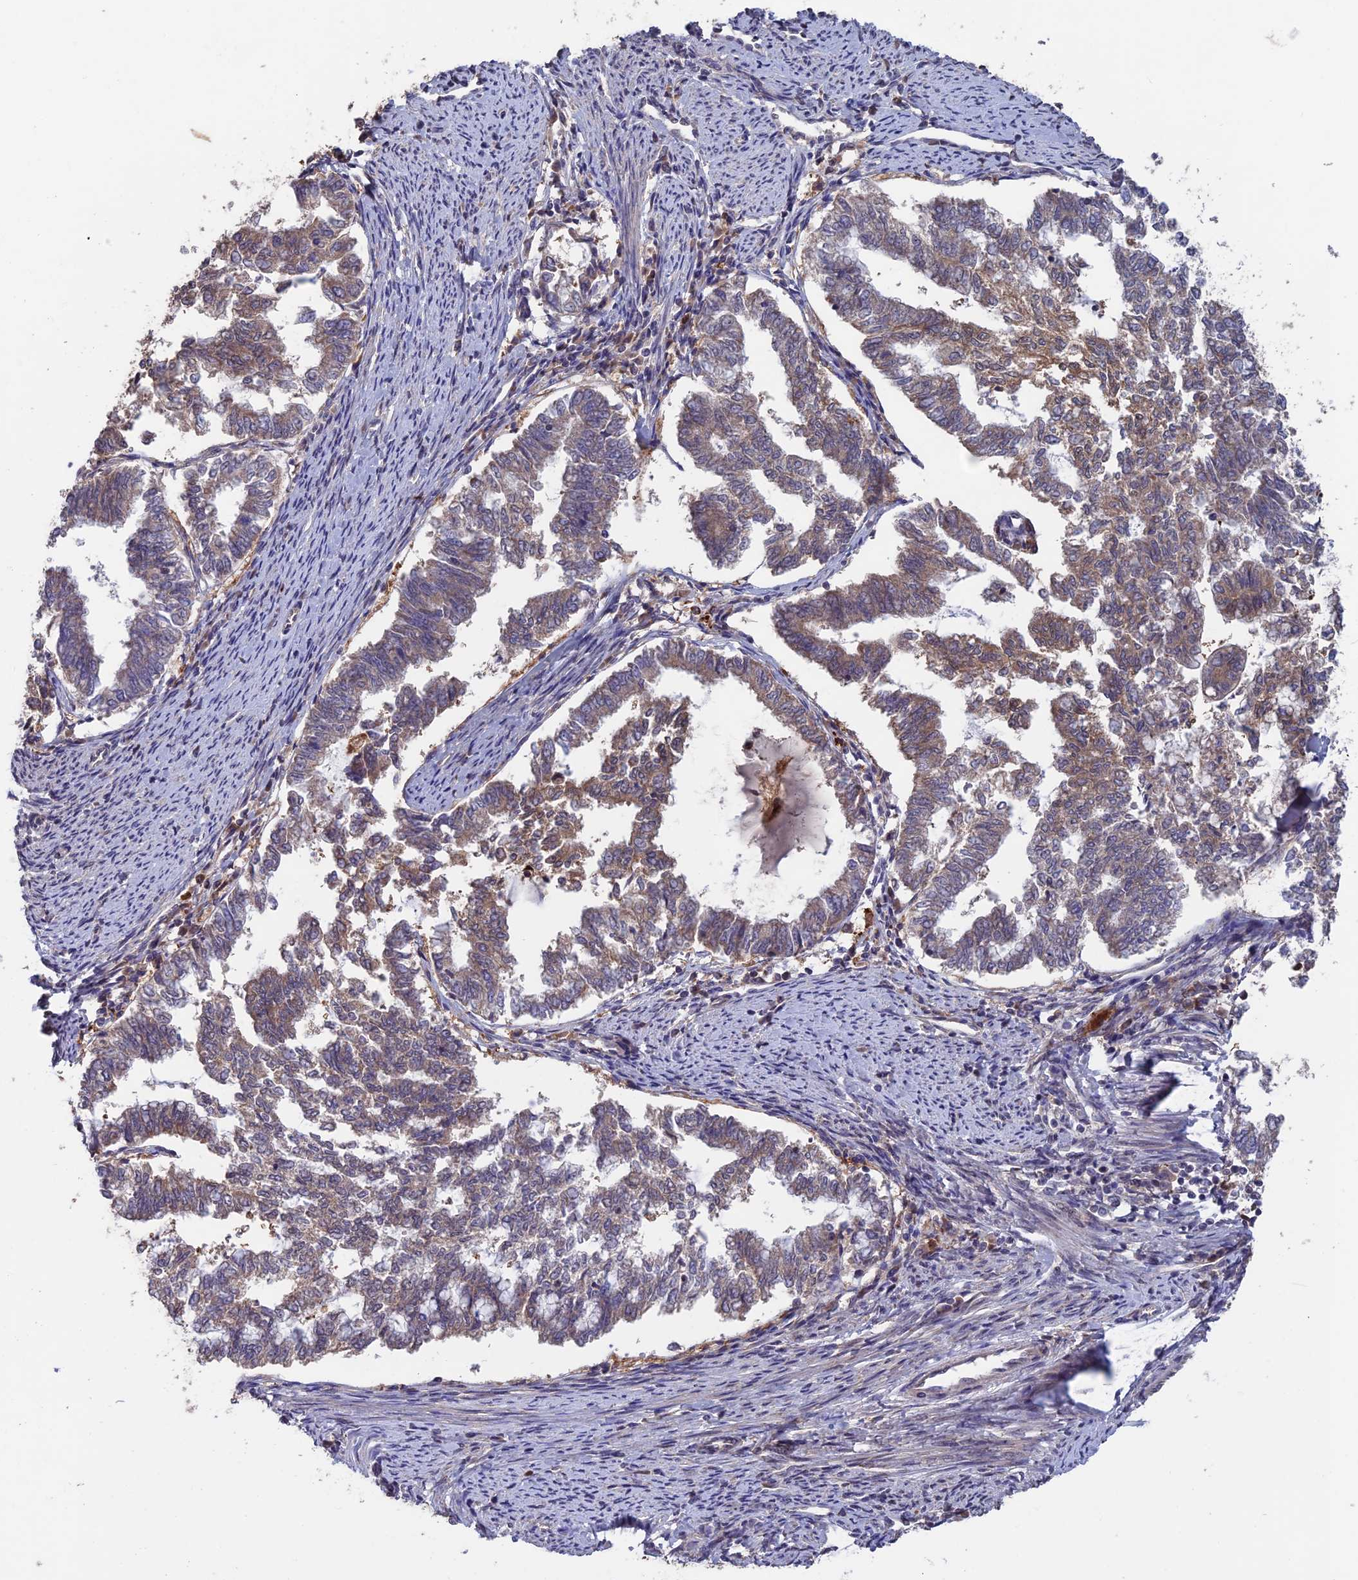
{"staining": {"intensity": "weak", "quantity": "25%-75%", "location": "cytoplasmic/membranous"}, "tissue": "endometrial cancer", "cell_type": "Tumor cells", "image_type": "cancer", "snomed": [{"axis": "morphology", "description": "Adenocarcinoma, NOS"}, {"axis": "topography", "description": "Endometrium"}], "caption": "Immunohistochemistry (IHC) staining of endometrial cancer, which reveals low levels of weak cytoplasmic/membranous expression in approximately 25%-75% of tumor cells indicating weak cytoplasmic/membranous protein expression. The staining was performed using DAB (brown) for protein detection and nuclei were counterstained in hematoxylin (blue).", "gene": "MAST2", "patient": {"sex": "female", "age": 79}}